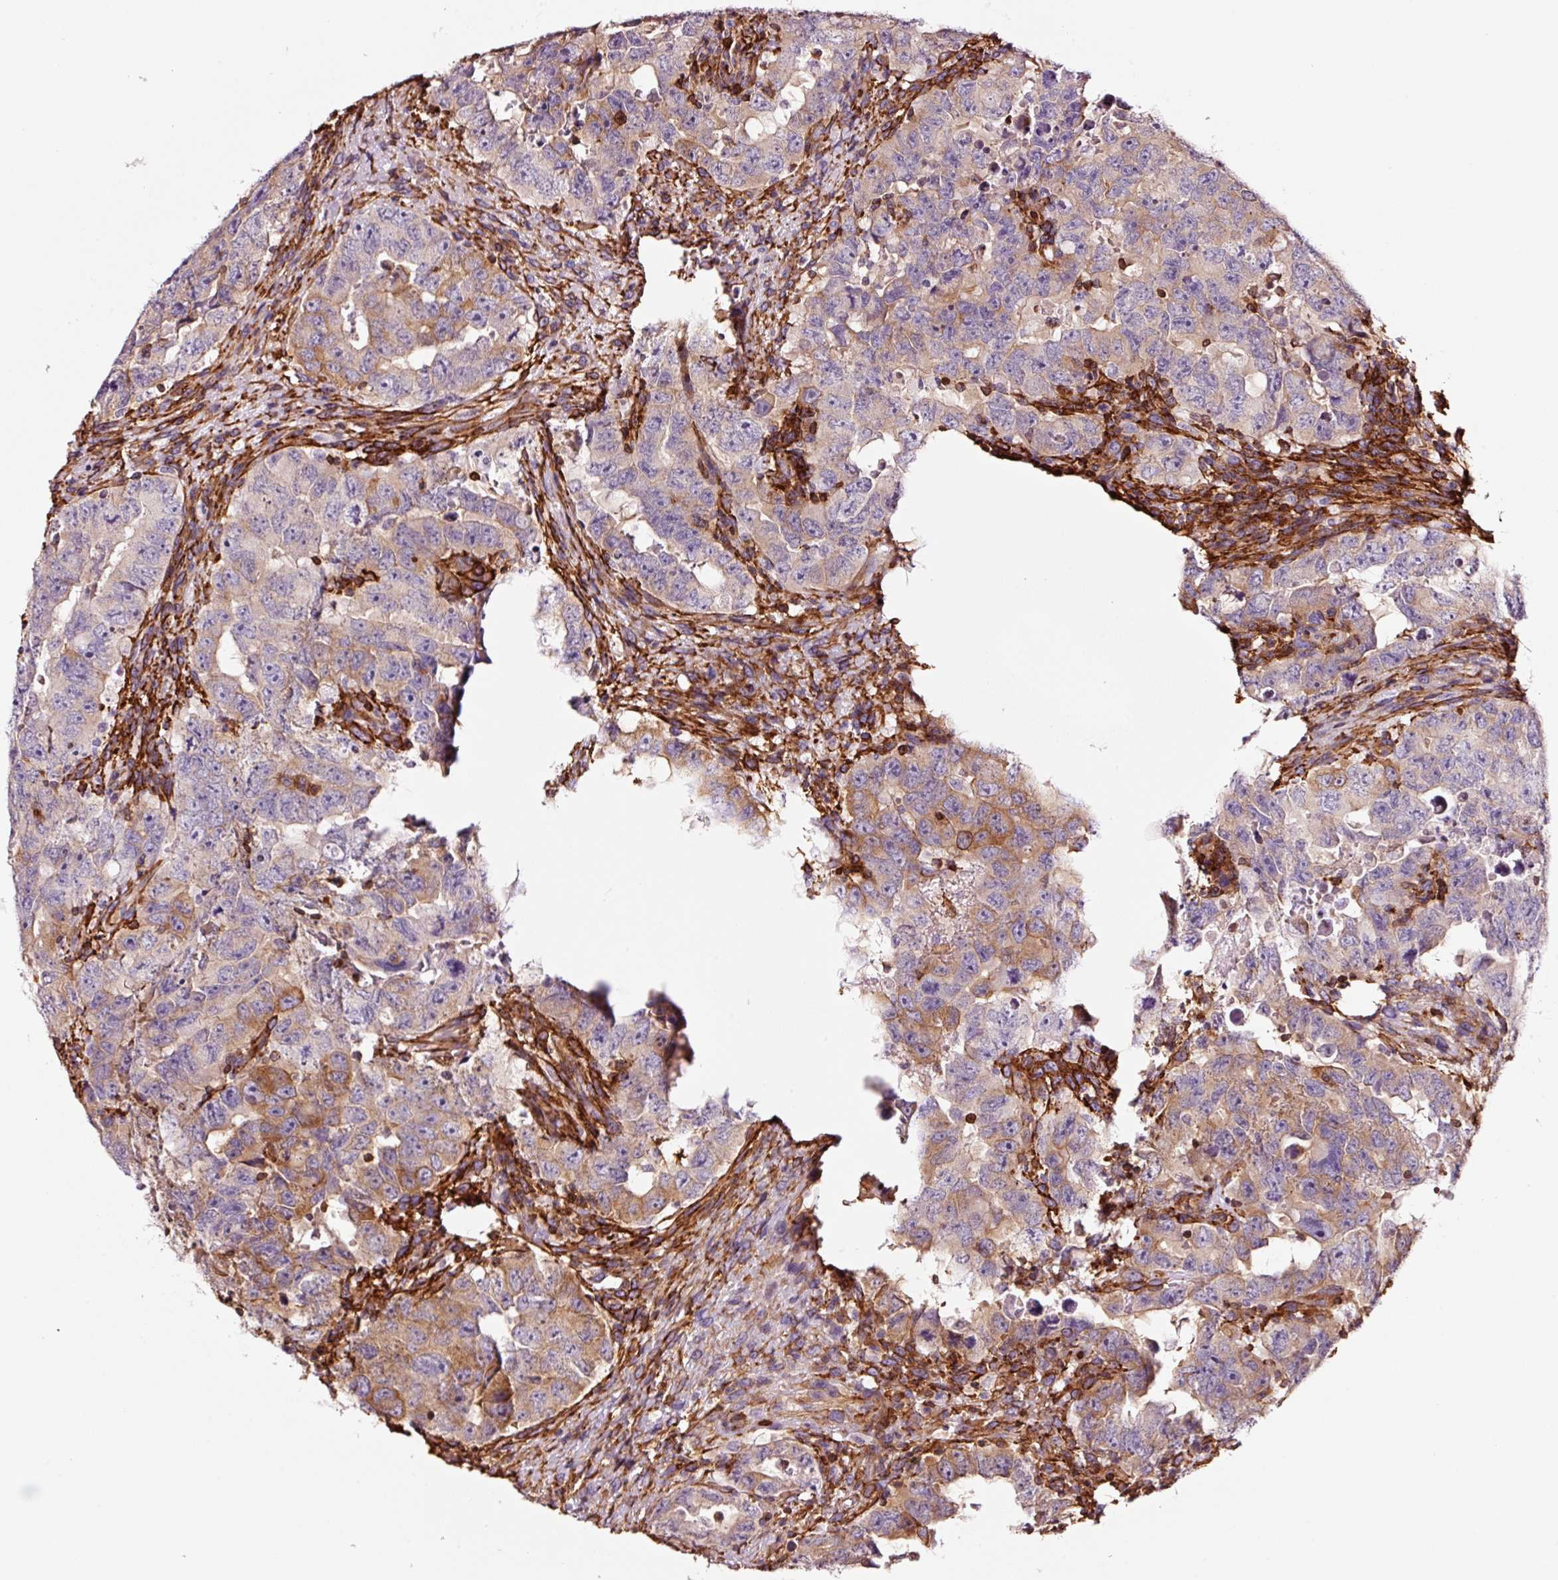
{"staining": {"intensity": "moderate", "quantity": "<25%", "location": "cytoplasmic/membranous"}, "tissue": "testis cancer", "cell_type": "Tumor cells", "image_type": "cancer", "snomed": [{"axis": "morphology", "description": "Carcinoma, Embryonal, NOS"}, {"axis": "topography", "description": "Testis"}], "caption": "DAB (3,3'-diaminobenzidine) immunohistochemical staining of human testis cancer (embryonal carcinoma) shows moderate cytoplasmic/membranous protein staining in about <25% of tumor cells. Ihc stains the protein in brown and the nuclei are stained blue.", "gene": "ADD3", "patient": {"sex": "male", "age": 24}}